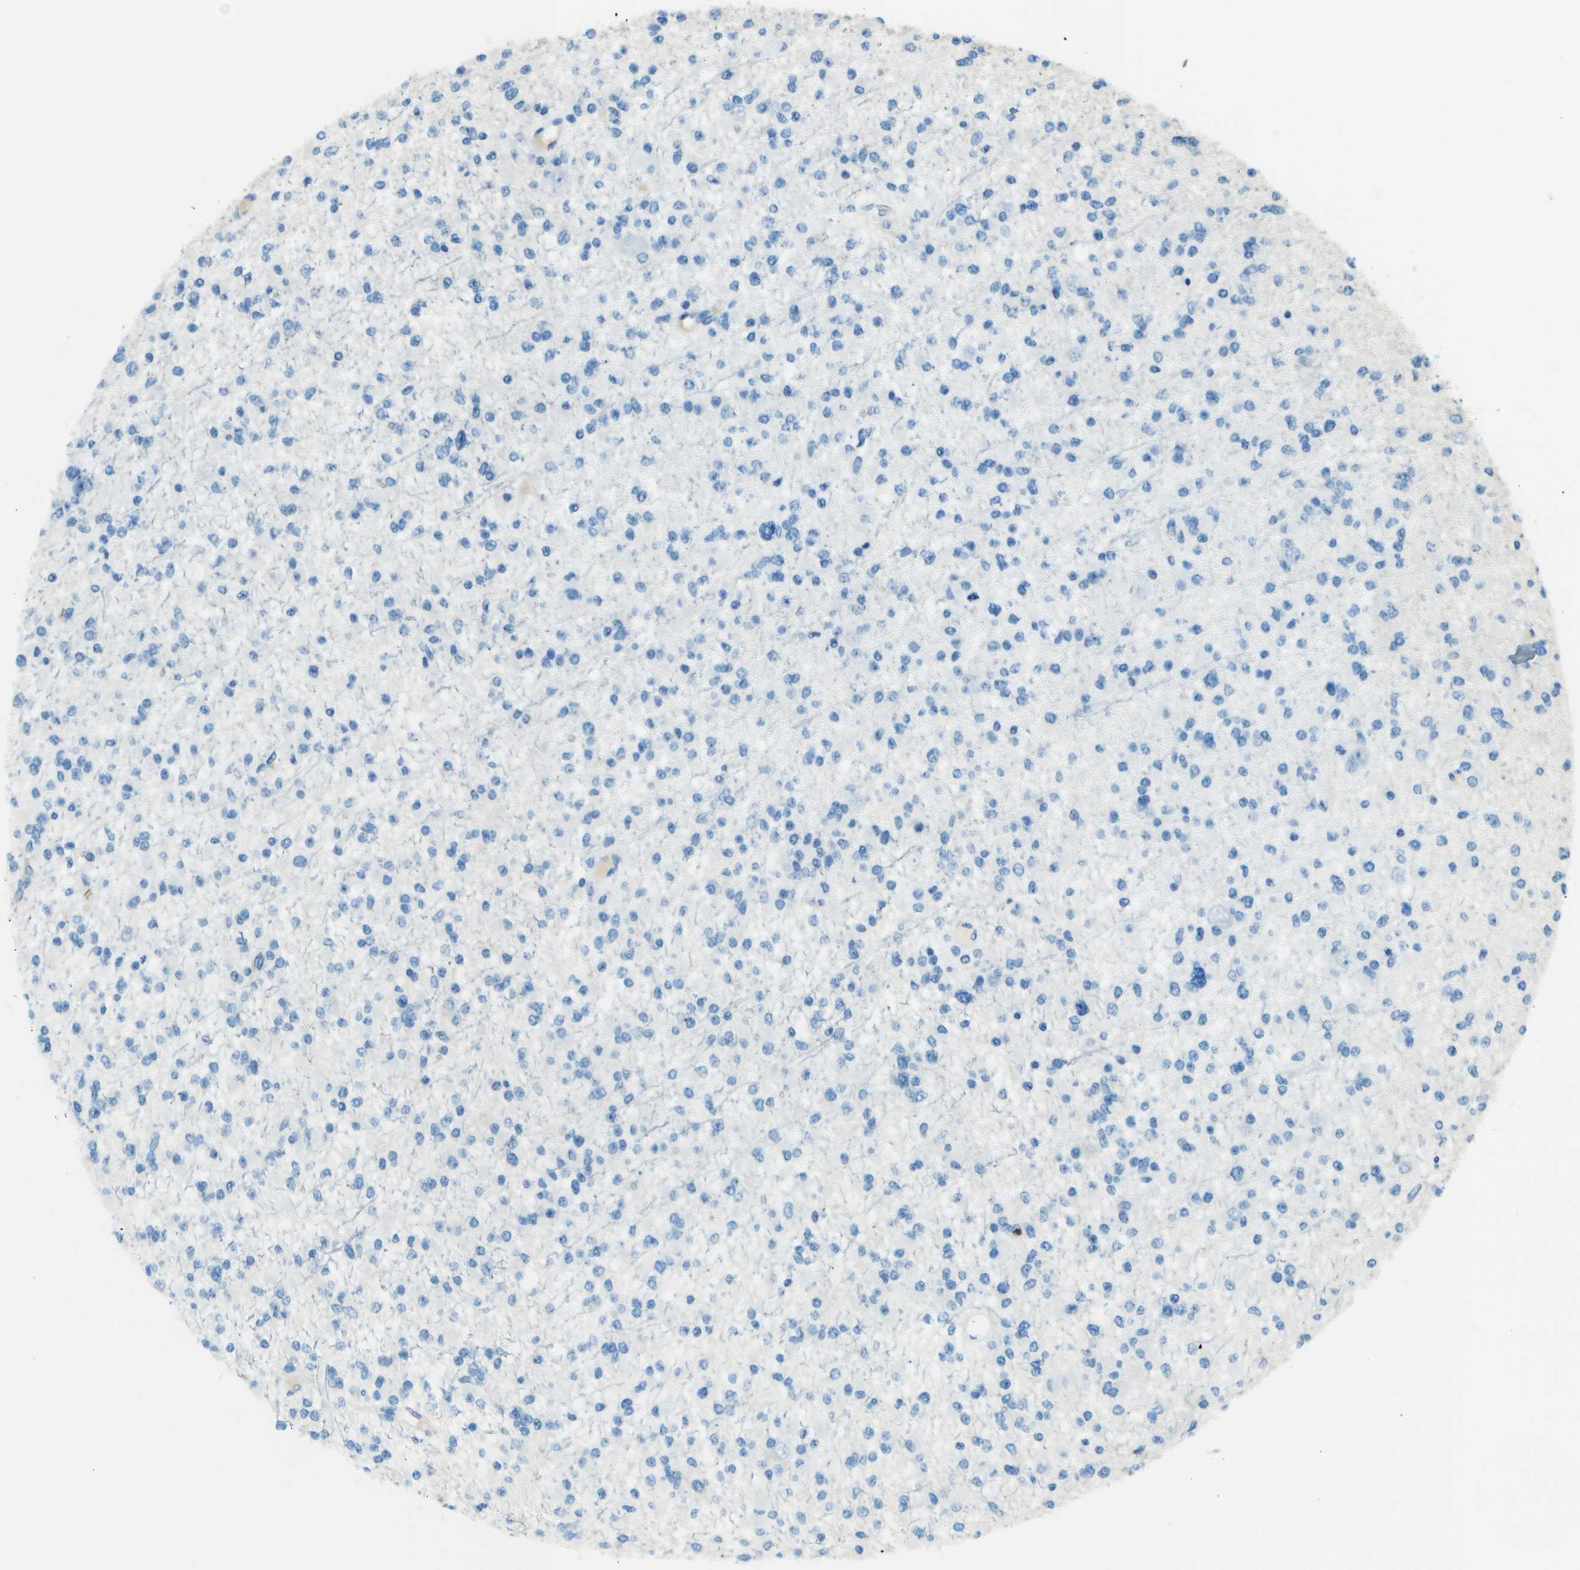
{"staining": {"intensity": "negative", "quantity": "none", "location": "none"}, "tissue": "glioma", "cell_type": "Tumor cells", "image_type": "cancer", "snomed": [{"axis": "morphology", "description": "Glioma, malignant, Low grade"}, {"axis": "topography", "description": "Brain"}], "caption": "DAB (3,3'-diaminobenzidine) immunohistochemical staining of human glioma demonstrates no significant staining in tumor cells.", "gene": "LGI2", "patient": {"sex": "female", "age": 22}}